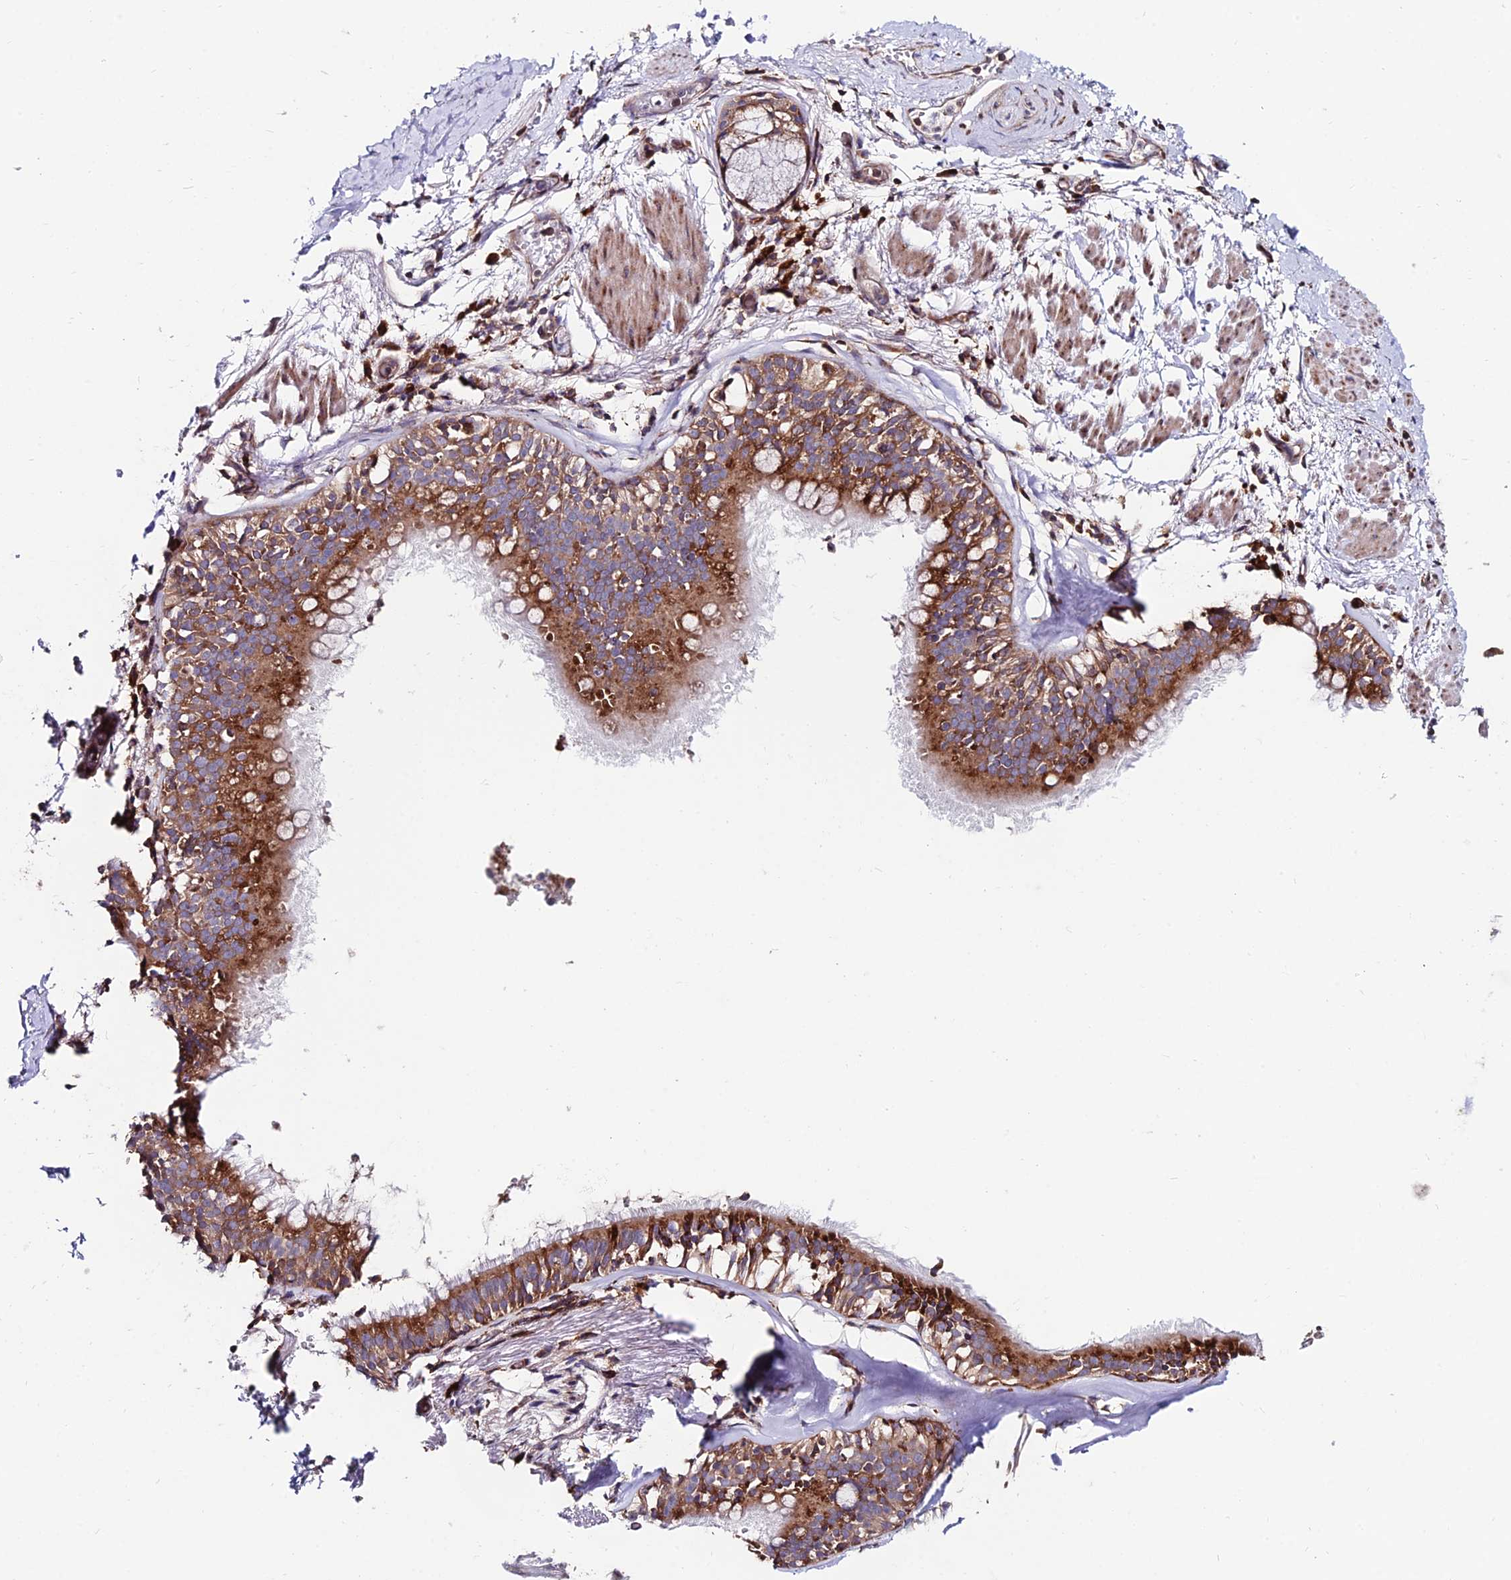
{"staining": {"intensity": "negative", "quantity": "none", "location": "none"}, "tissue": "adipose tissue", "cell_type": "Adipocytes", "image_type": "normal", "snomed": [{"axis": "morphology", "description": "Normal tissue, NOS"}, {"axis": "topography", "description": "Lymph node"}, {"axis": "topography", "description": "Cartilage tissue"}, {"axis": "topography", "description": "Bronchus"}], "caption": "A histopathology image of adipose tissue stained for a protein reveals no brown staining in adipocytes.", "gene": "EIF3K", "patient": {"sex": "male", "age": 63}}